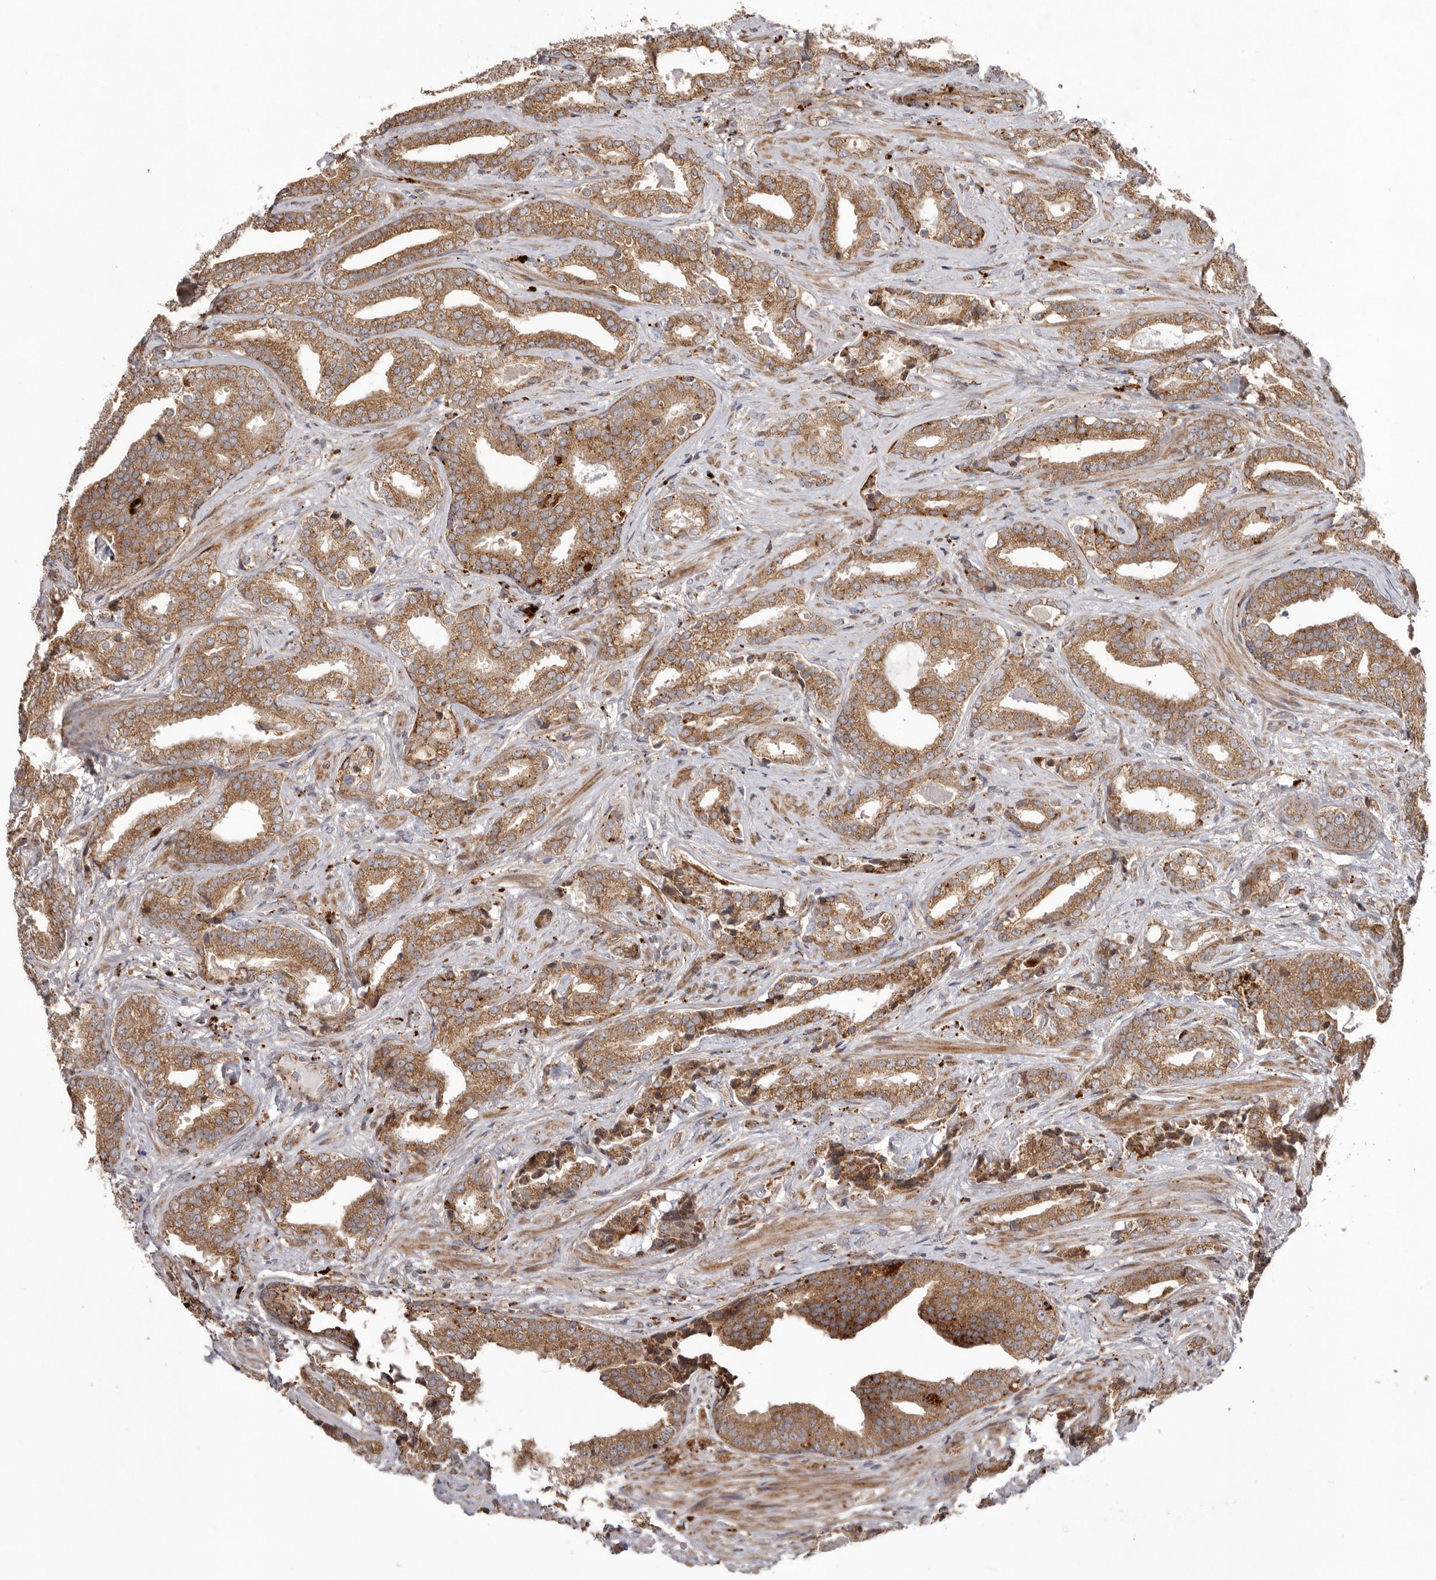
{"staining": {"intensity": "moderate", "quantity": ">75%", "location": "cytoplasmic/membranous"}, "tissue": "prostate cancer", "cell_type": "Tumor cells", "image_type": "cancer", "snomed": [{"axis": "morphology", "description": "Adenocarcinoma, Low grade"}, {"axis": "topography", "description": "Prostate"}], "caption": "Moderate cytoplasmic/membranous positivity for a protein is seen in approximately >75% of tumor cells of prostate adenocarcinoma (low-grade) using immunohistochemistry.", "gene": "NUP43", "patient": {"sex": "male", "age": 67}}